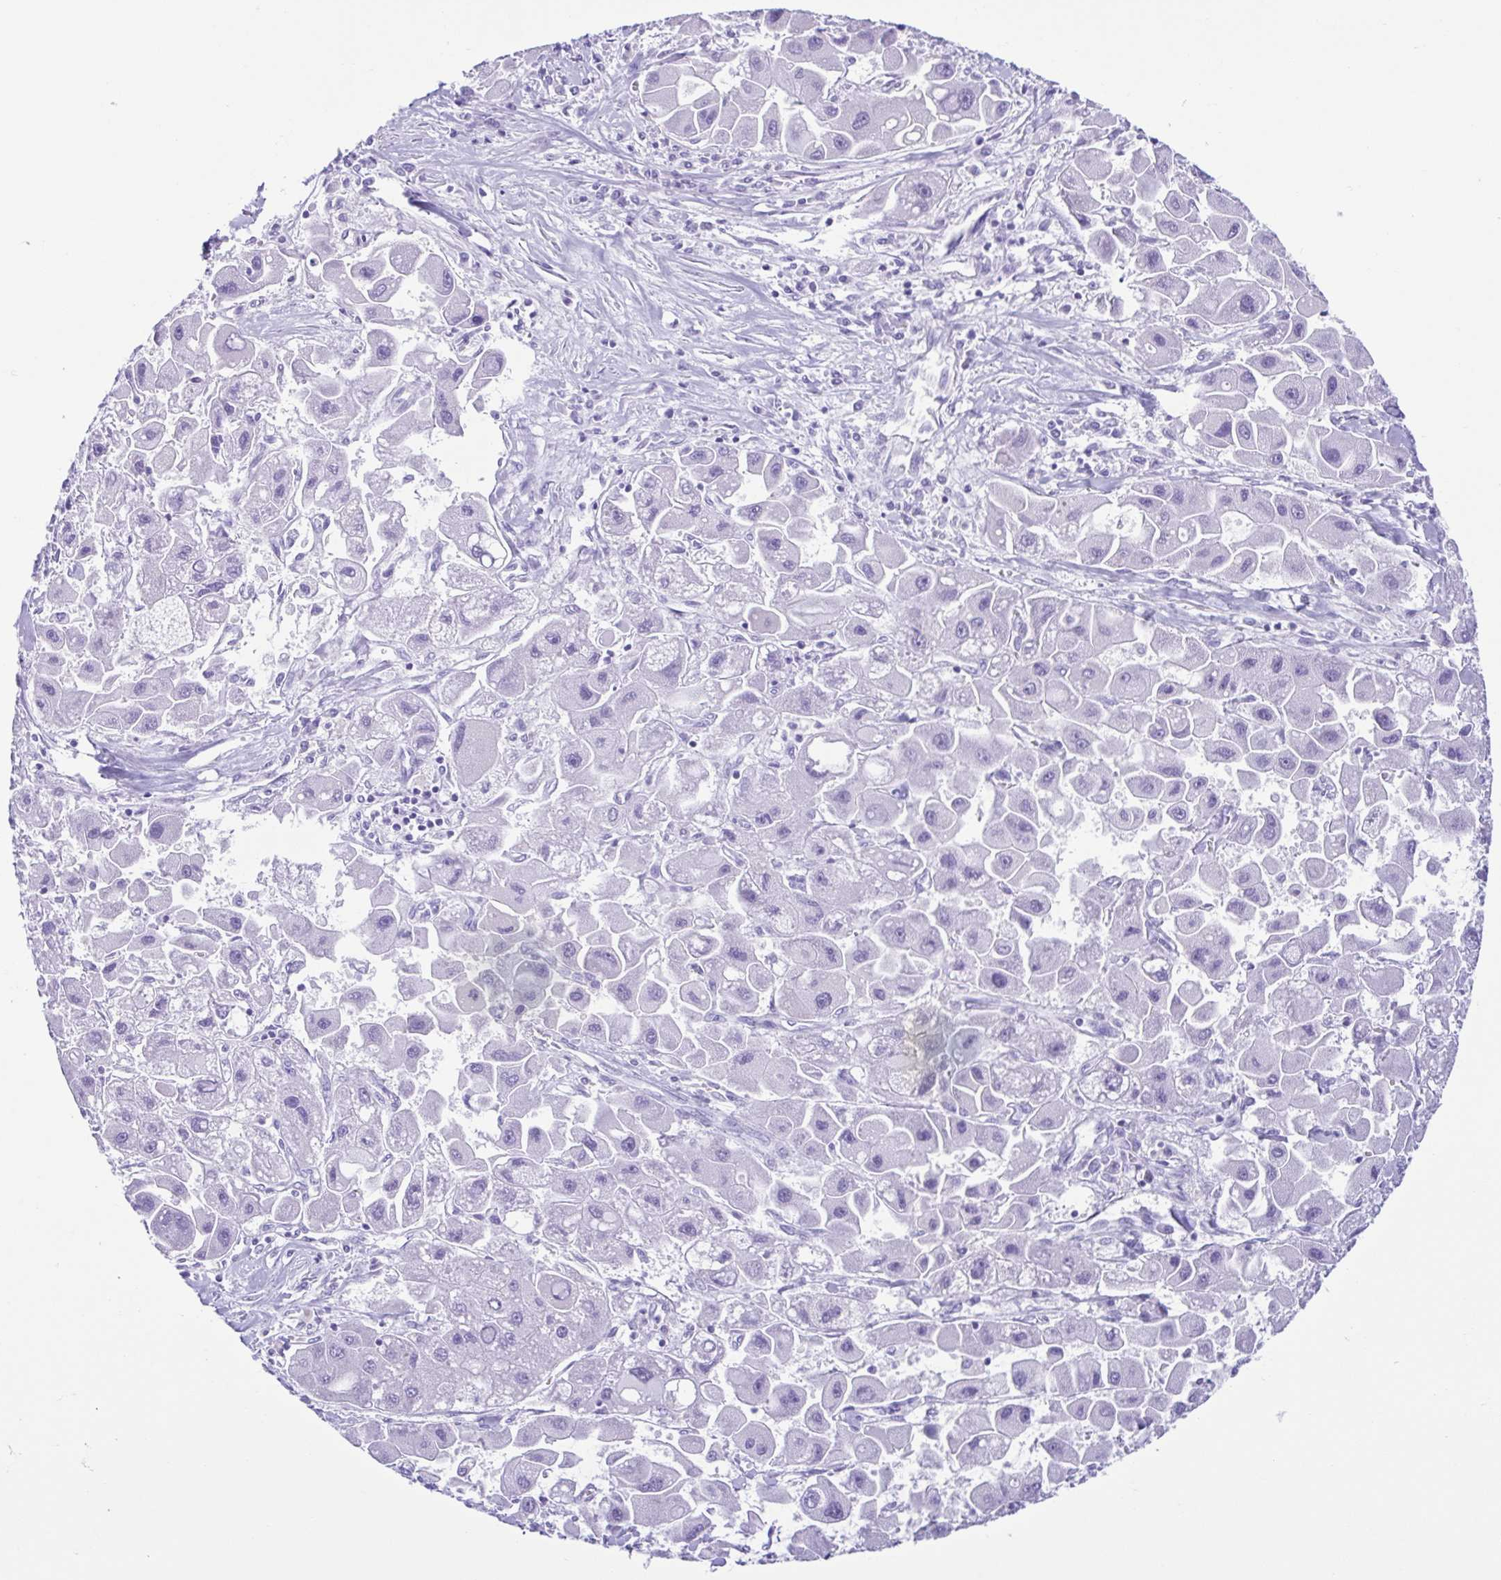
{"staining": {"intensity": "negative", "quantity": "none", "location": "none"}, "tissue": "liver cancer", "cell_type": "Tumor cells", "image_type": "cancer", "snomed": [{"axis": "morphology", "description": "Carcinoma, Hepatocellular, NOS"}, {"axis": "topography", "description": "Liver"}], "caption": "An IHC photomicrograph of liver cancer (hepatocellular carcinoma) is shown. There is no staining in tumor cells of liver cancer (hepatocellular carcinoma). (IHC, brightfield microscopy, high magnification).", "gene": "ACTRT3", "patient": {"sex": "male", "age": 24}}